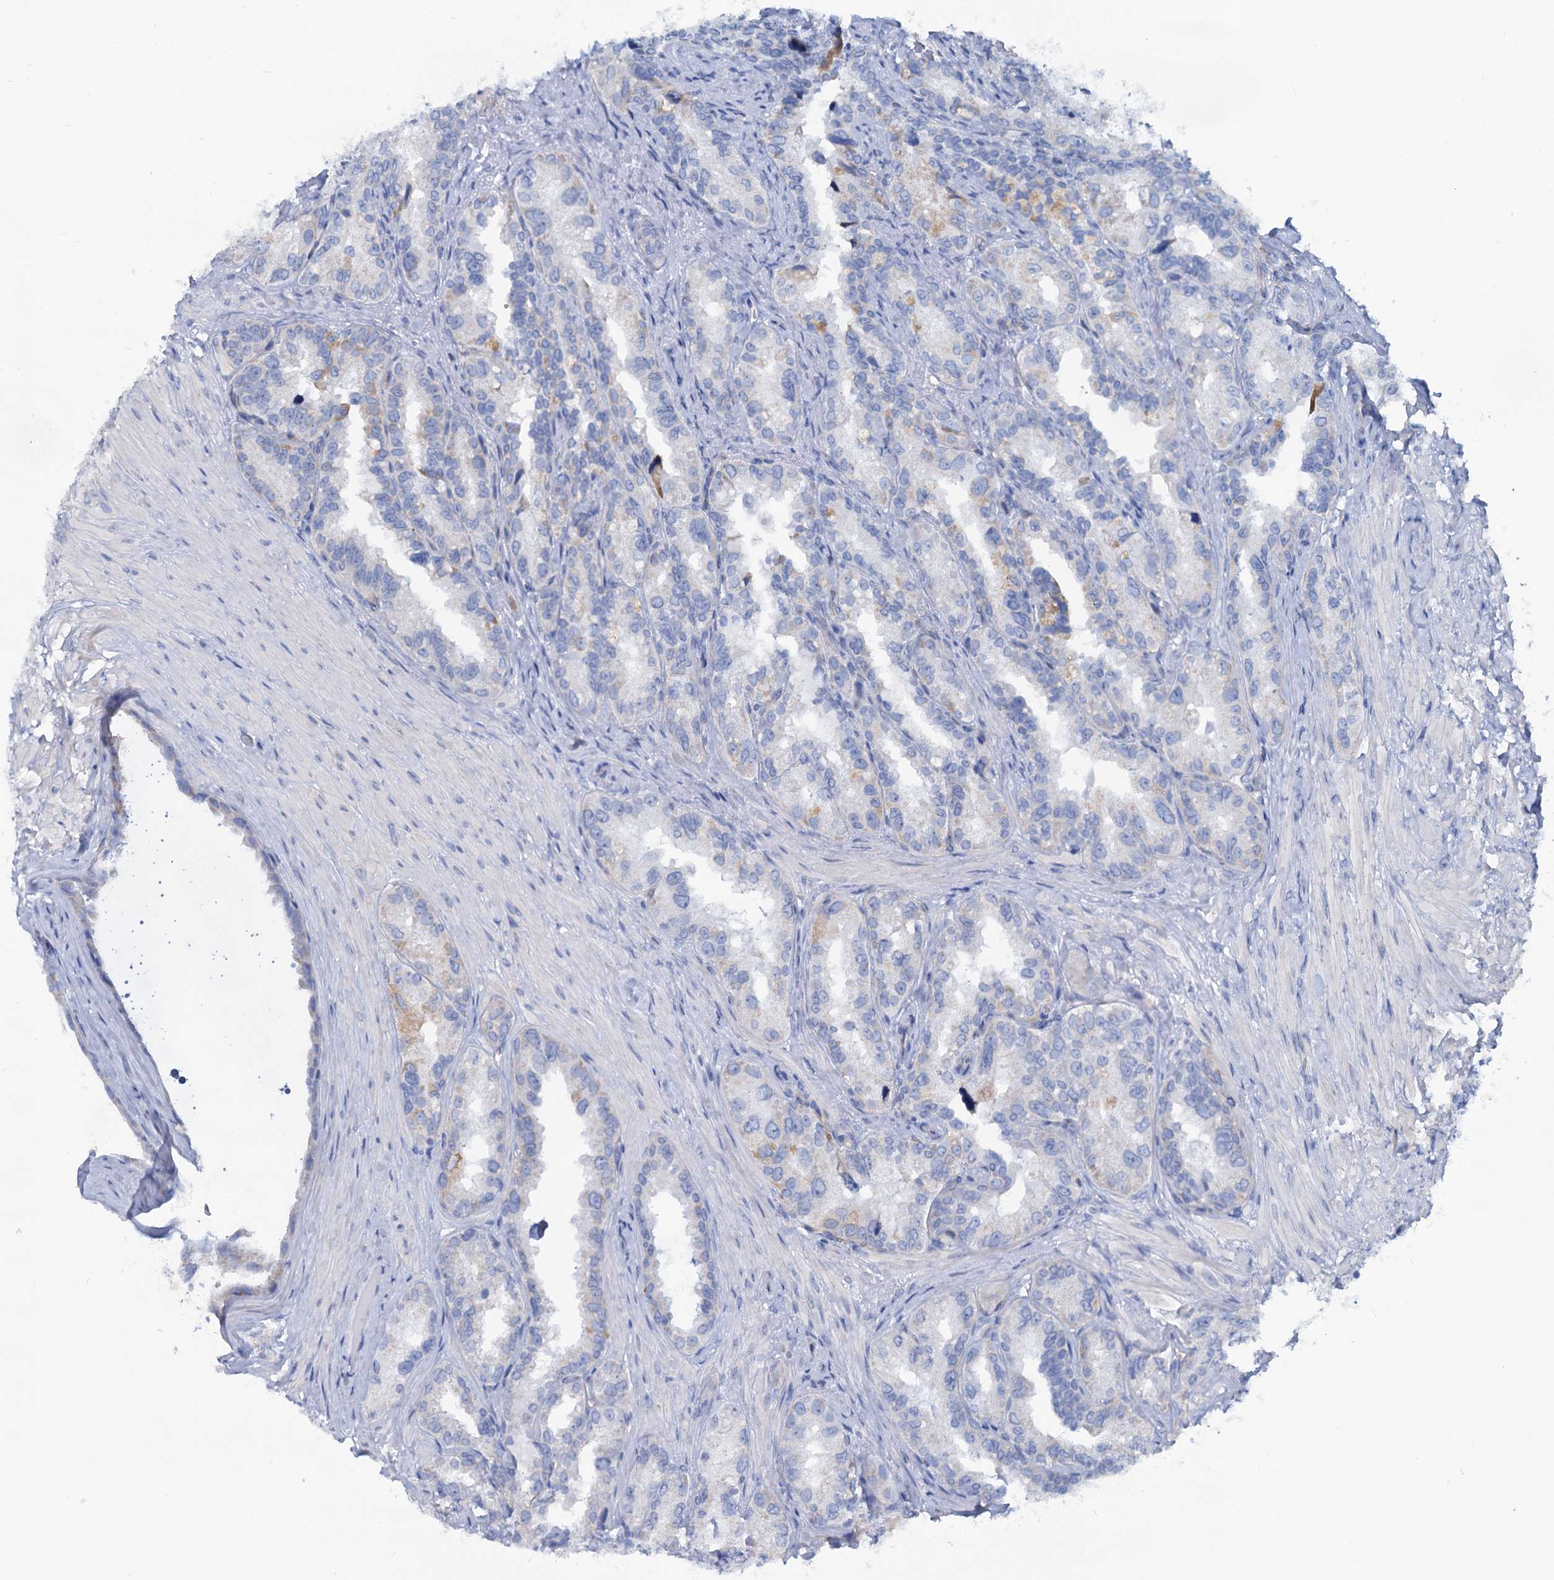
{"staining": {"intensity": "weak", "quantity": "<25%", "location": "cytoplasmic/membranous"}, "tissue": "seminal vesicle", "cell_type": "Glandular cells", "image_type": "normal", "snomed": [{"axis": "morphology", "description": "Normal tissue, NOS"}, {"axis": "topography", "description": "Seminal veicle"}, {"axis": "topography", "description": "Peripheral nerve tissue"}], "caption": "Immunohistochemistry (IHC) image of normal human seminal vesicle stained for a protein (brown), which shows no staining in glandular cells.", "gene": "SLC1A3", "patient": {"sex": "male", "age": 67}}